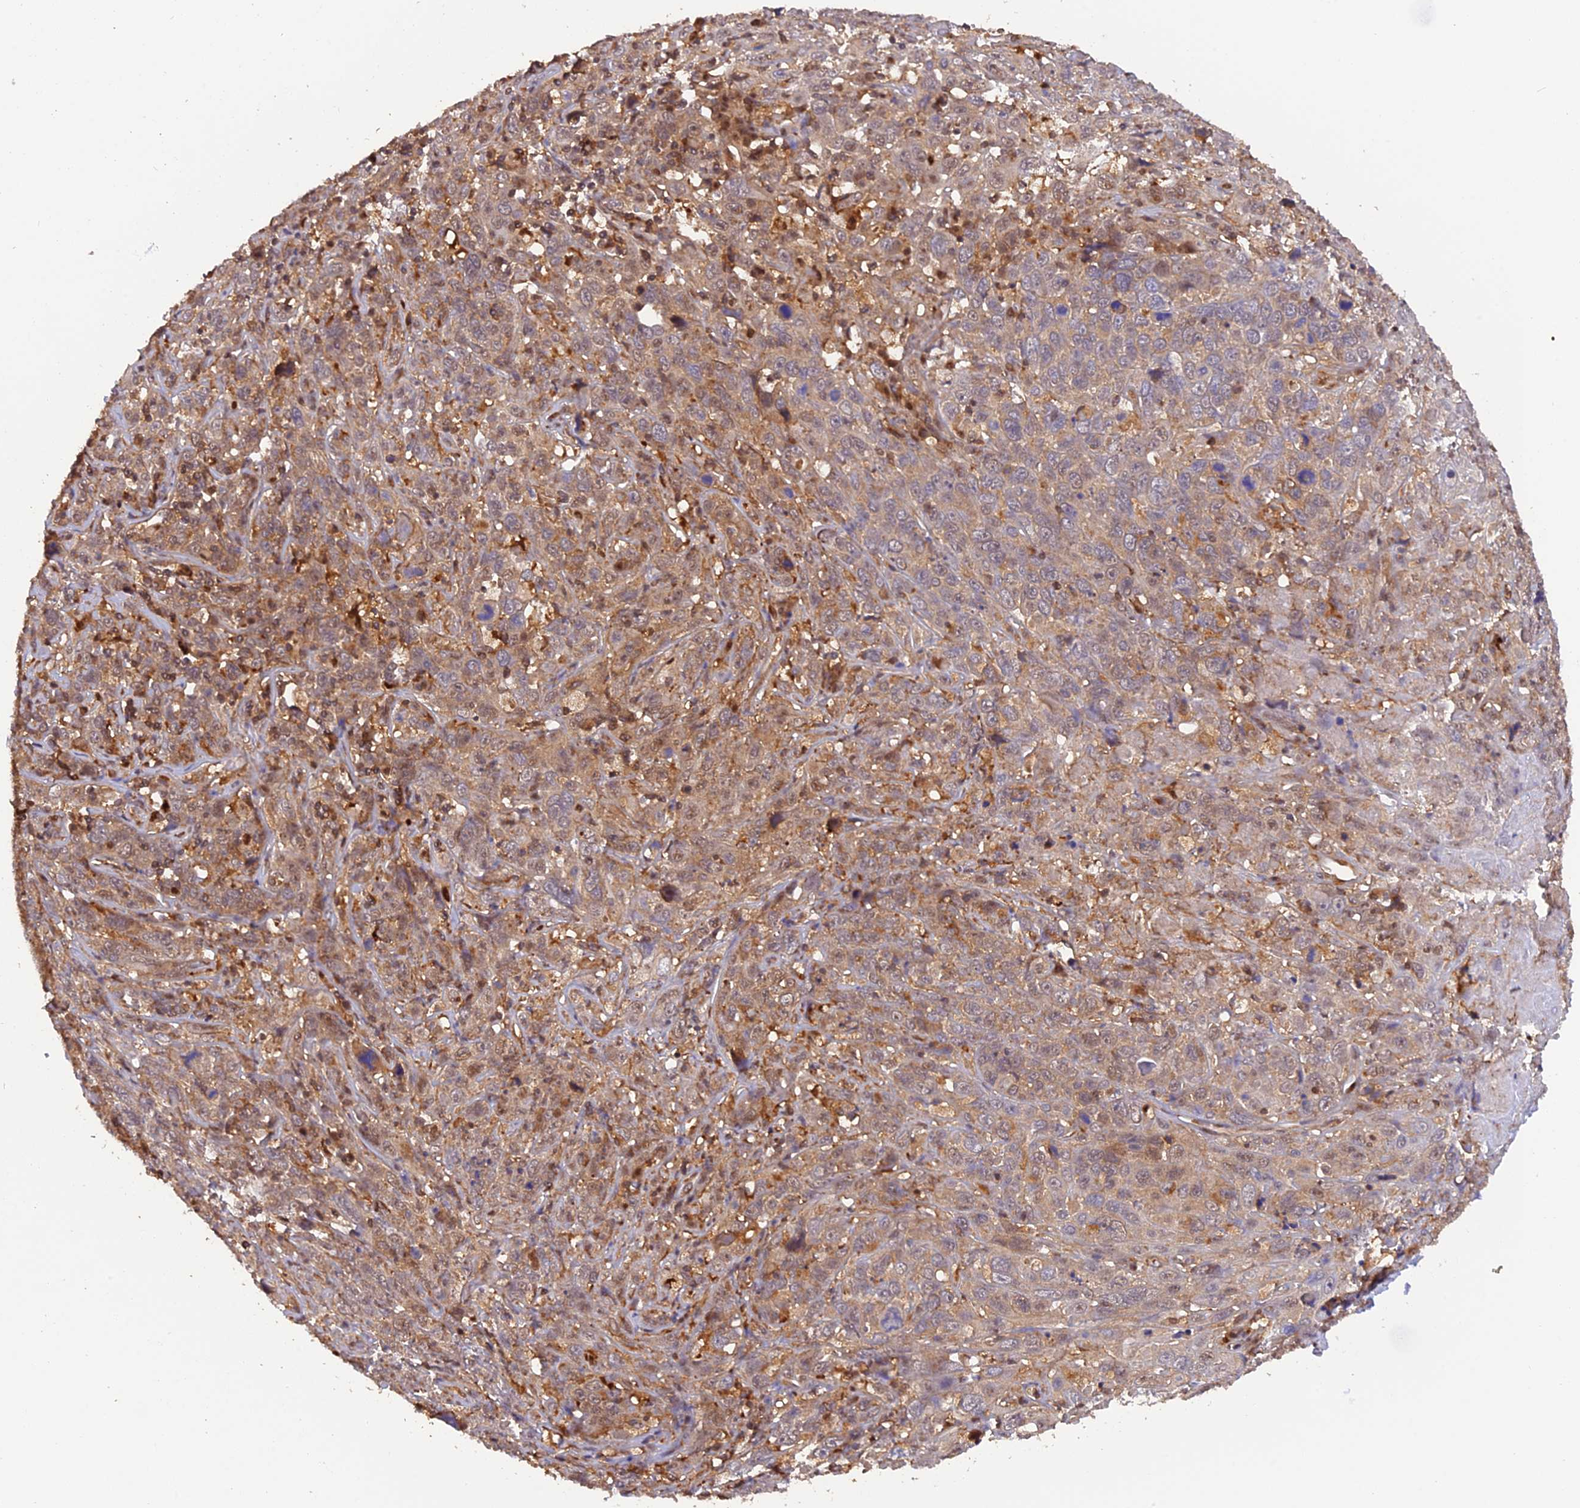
{"staining": {"intensity": "moderate", "quantity": ">75%", "location": "cytoplasmic/membranous,nuclear"}, "tissue": "cervical cancer", "cell_type": "Tumor cells", "image_type": "cancer", "snomed": [{"axis": "morphology", "description": "Squamous cell carcinoma, NOS"}, {"axis": "topography", "description": "Cervix"}], "caption": "High-power microscopy captured an immunohistochemistry image of squamous cell carcinoma (cervical), revealing moderate cytoplasmic/membranous and nuclear positivity in about >75% of tumor cells. (DAB (3,3'-diaminobenzidine) IHC with brightfield microscopy, high magnification).", "gene": "PSMB3", "patient": {"sex": "female", "age": 46}}